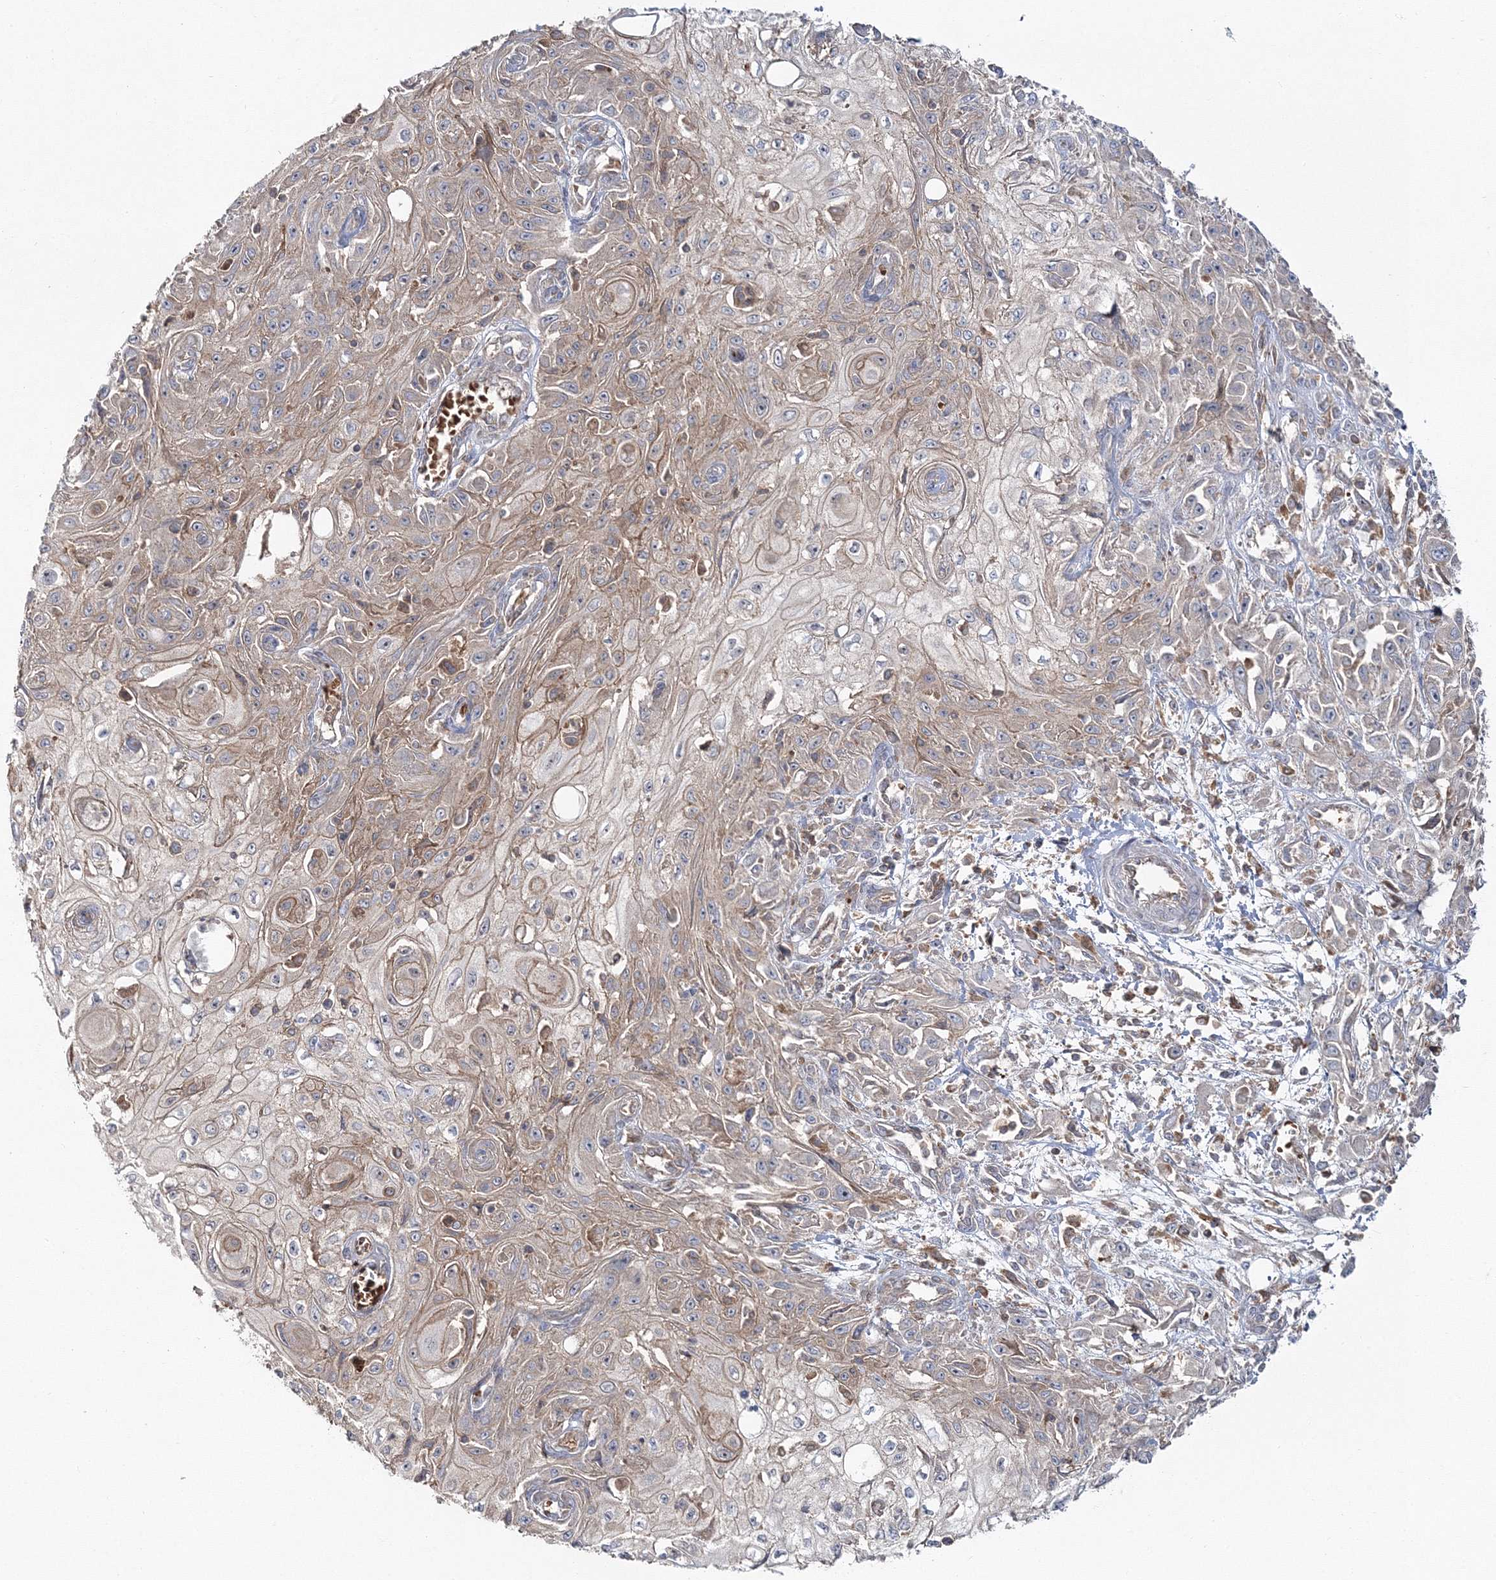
{"staining": {"intensity": "weak", "quantity": "<25%", "location": "cytoplasmic/membranous"}, "tissue": "skin cancer", "cell_type": "Tumor cells", "image_type": "cancer", "snomed": [{"axis": "morphology", "description": "Squamous cell carcinoma, NOS"}, {"axis": "morphology", "description": "Squamous cell carcinoma, metastatic, NOS"}, {"axis": "topography", "description": "Skin"}, {"axis": "topography", "description": "Lymph node"}], "caption": "There is no significant staining in tumor cells of squamous cell carcinoma (skin). The staining was performed using DAB (3,3'-diaminobenzidine) to visualize the protein expression in brown, while the nuclei were stained in blue with hematoxylin (Magnification: 20x).", "gene": "PCBD2", "patient": {"sex": "male", "age": 75}}